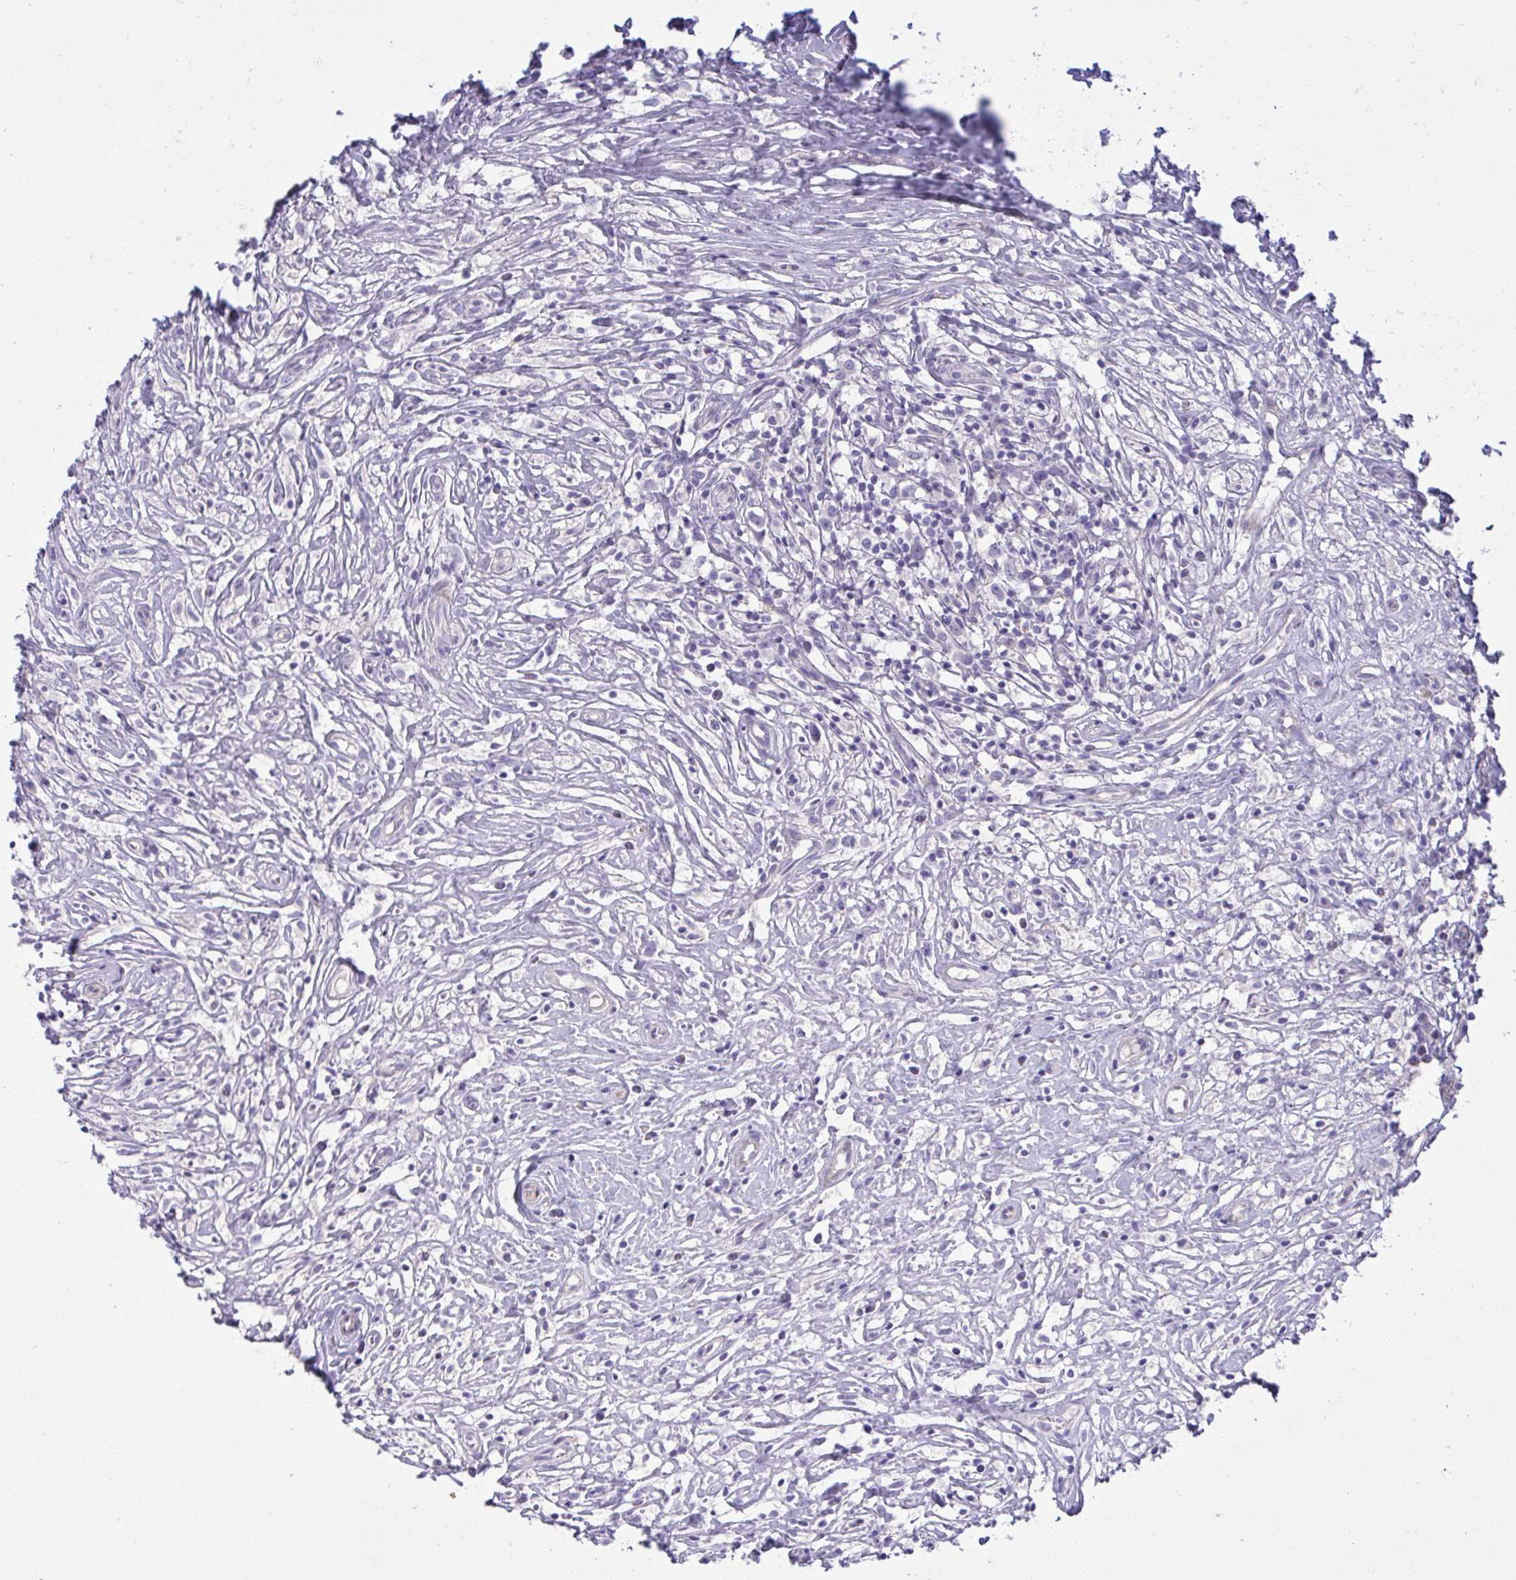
{"staining": {"intensity": "negative", "quantity": "none", "location": "none"}, "tissue": "lymphoma", "cell_type": "Tumor cells", "image_type": "cancer", "snomed": [{"axis": "morphology", "description": "Hodgkin's disease, NOS"}, {"axis": "topography", "description": "No Tissue"}], "caption": "Protein analysis of Hodgkin's disease shows no significant expression in tumor cells.", "gene": "MED9", "patient": {"sex": "female", "age": 21}}